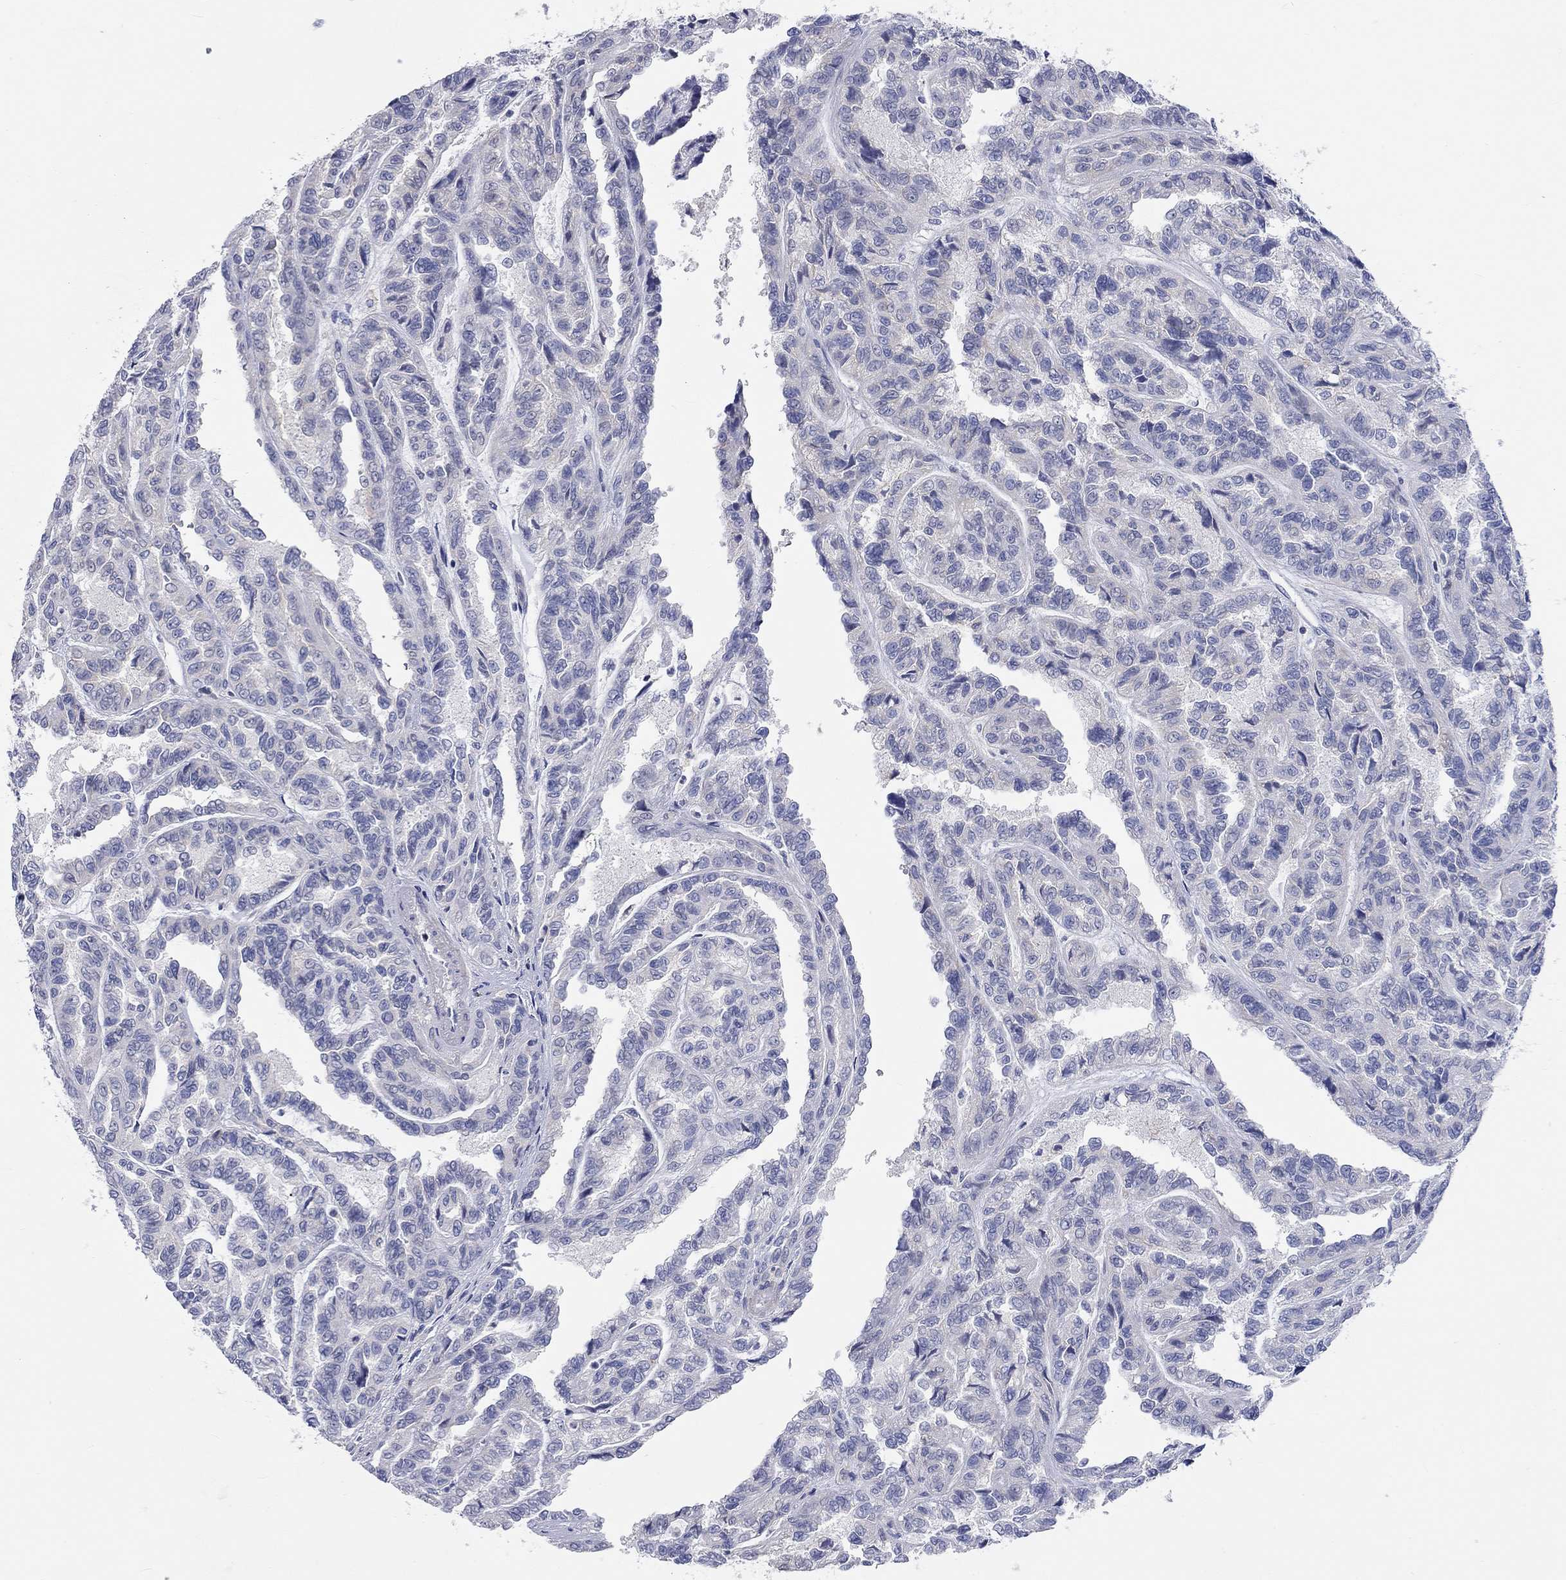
{"staining": {"intensity": "negative", "quantity": "none", "location": "none"}, "tissue": "renal cancer", "cell_type": "Tumor cells", "image_type": "cancer", "snomed": [{"axis": "morphology", "description": "Adenocarcinoma, NOS"}, {"axis": "topography", "description": "Kidney"}], "caption": "Tumor cells are negative for brown protein staining in renal cancer.", "gene": "PCDHGA10", "patient": {"sex": "male", "age": 79}}